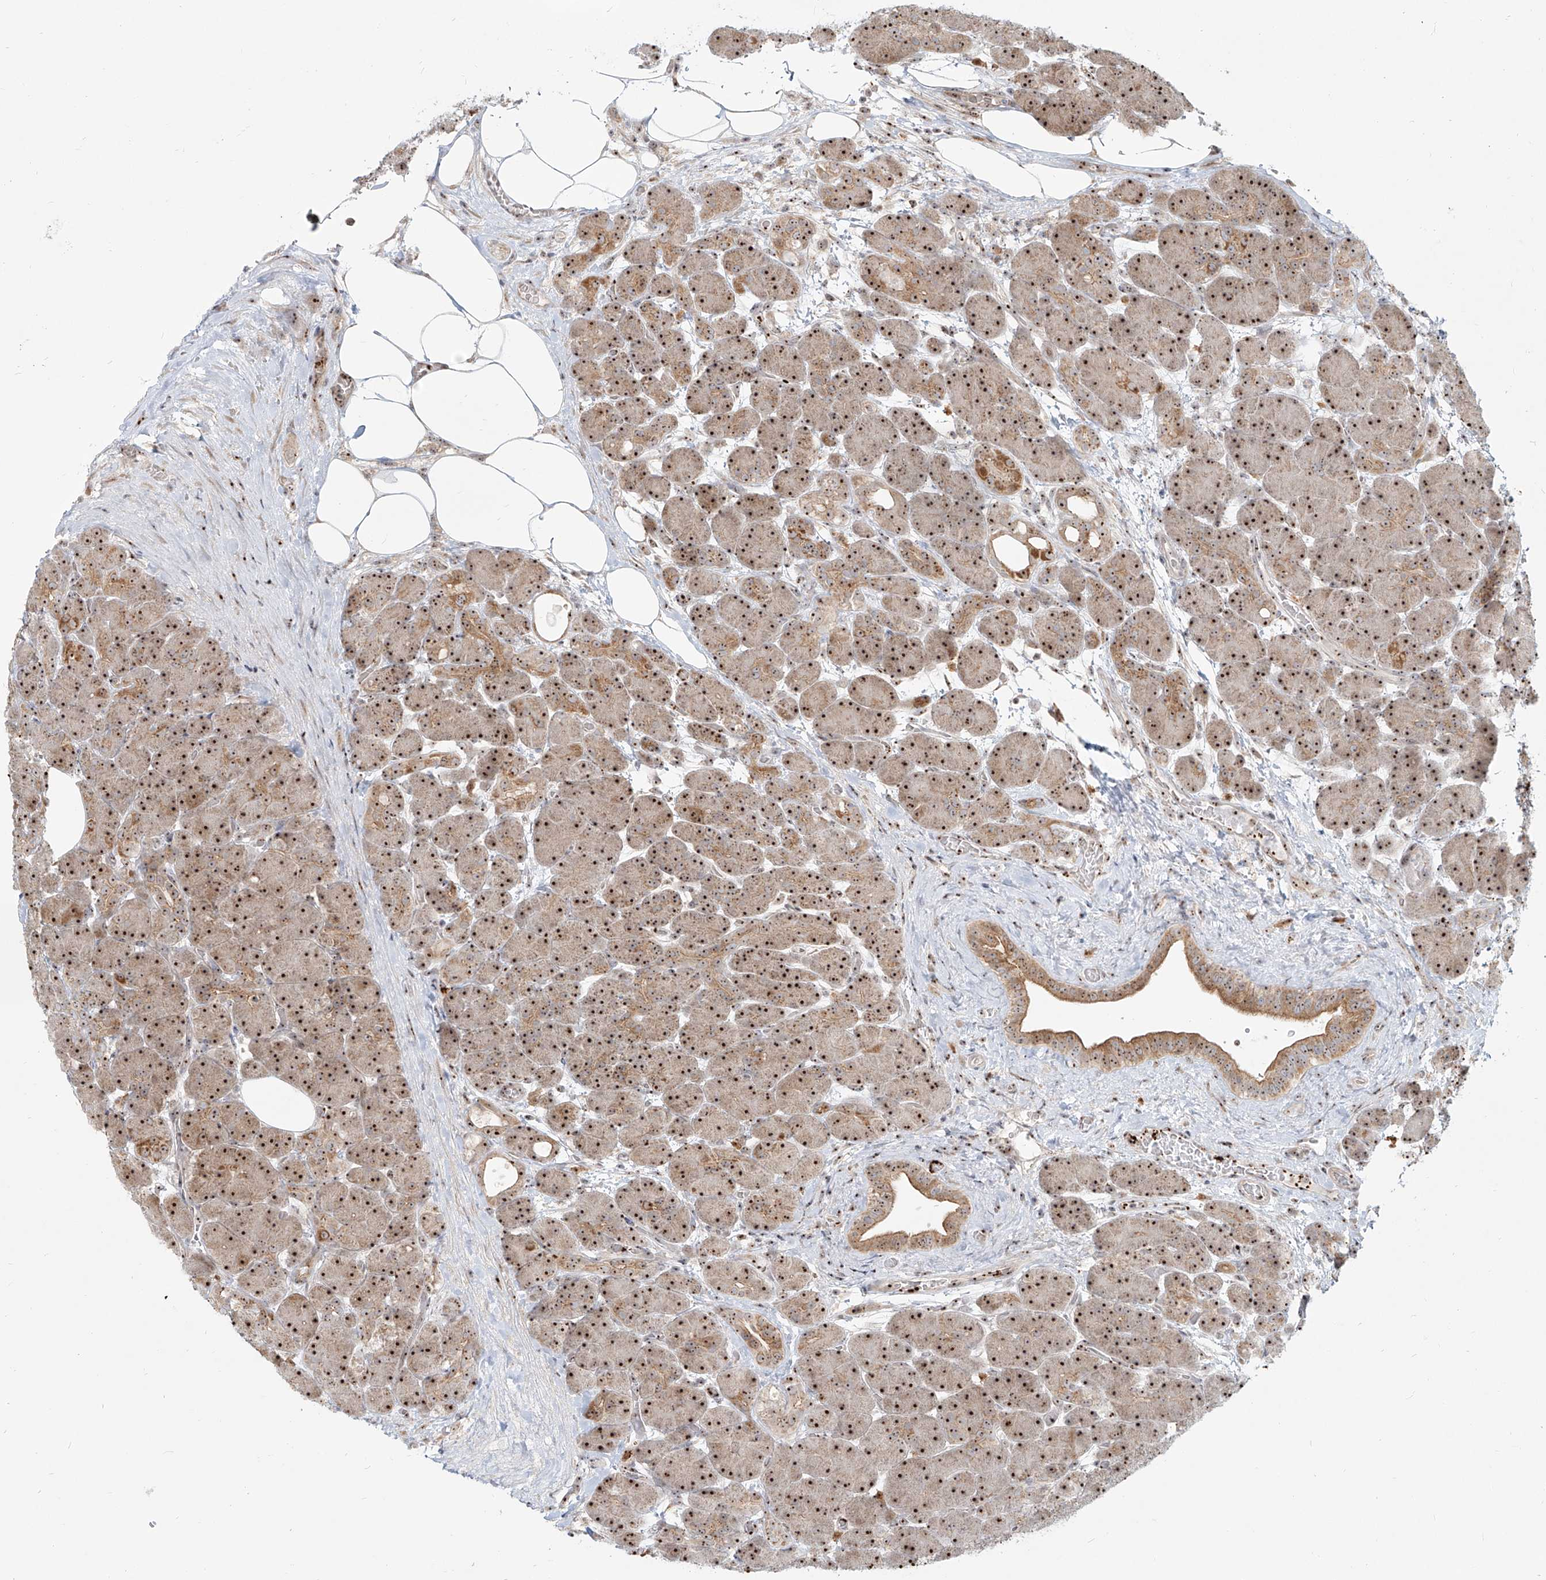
{"staining": {"intensity": "strong", "quantity": ">75%", "location": "cytoplasmic/membranous,nuclear"}, "tissue": "pancreas", "cell_type": "Exocrine glandular cells", "image_type": "normal", "snomed": [{"axis": "morphology", "description": "Normal tissue, NOS"}, {"axis": "topography", "description": "Pancreas"}], "caption": "Pancreas stained with DAB IHC demonstrates high levels of strong cytoplasmic/membranous,nuclear expression in approximately >75% of exocrine glandular cells.", "gene": "BYSL", "patient": {"sex": "male", "age": 63}}